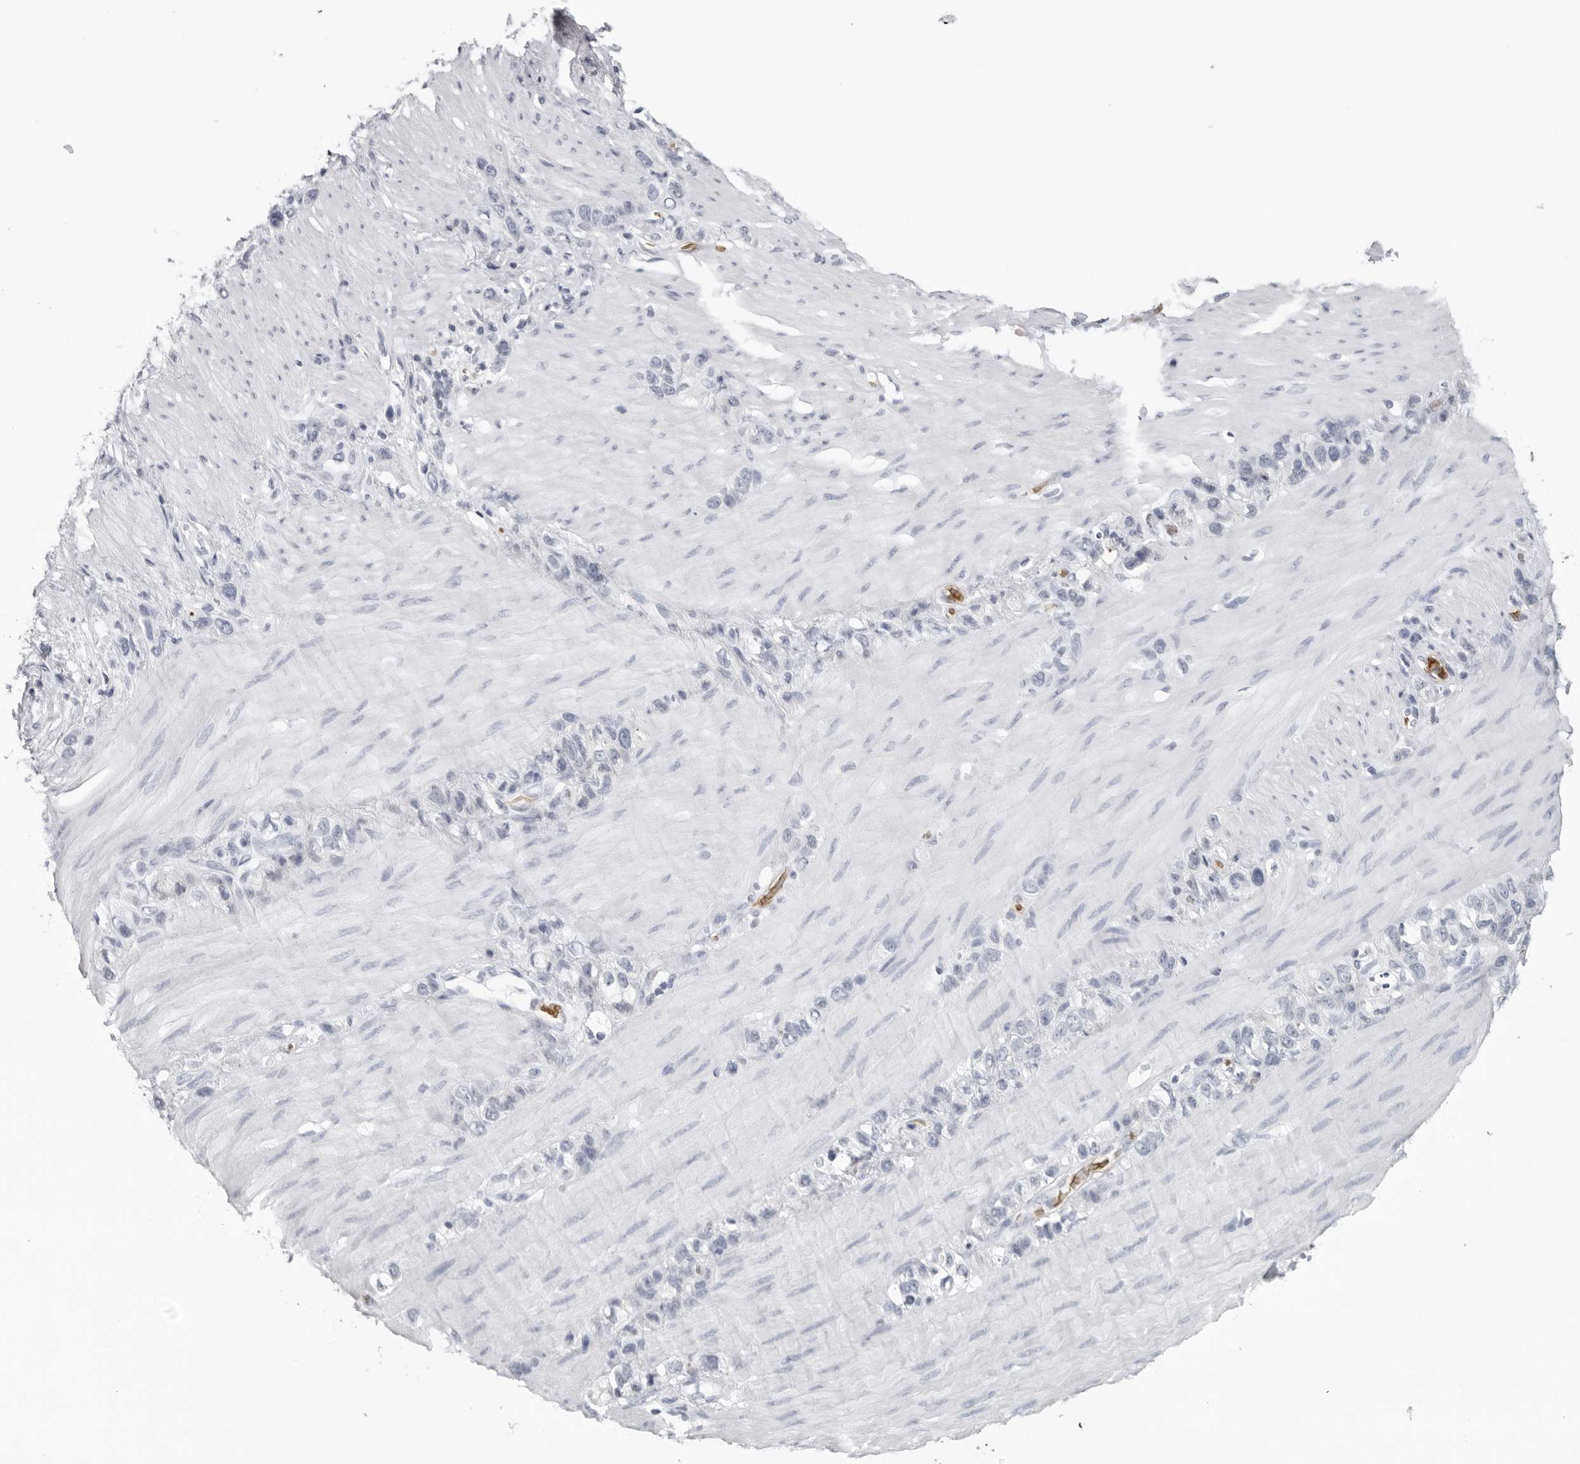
{"staining": {"intensity": "negative", "quantity": "none", "location": "none"}, "tissue": "stomach cancer", "cell_type": "Tumor cells", "image_type": "cancer", "snomed": [{"axis": "morphology", "description": "Normal tissue, NOS"}, {"axis": "morphology", "description": "Adenocarcinoma, NOS"}, {"axis": "morphology", "description": "Adenocarcinoma, High grade"}, {"axis": "topography", "description": "Stomach, upper"}, {"axis": "topography", "description": "Stomach"}], "caption": "Immunohistochemical staining of human adenocarcinoma (high-grade) (stomach) reveals no significant staining in tumor cells. Nuclei are stained in blue.", "gene": "EPB41", "patient": {"sex": "female", "age": 65}}